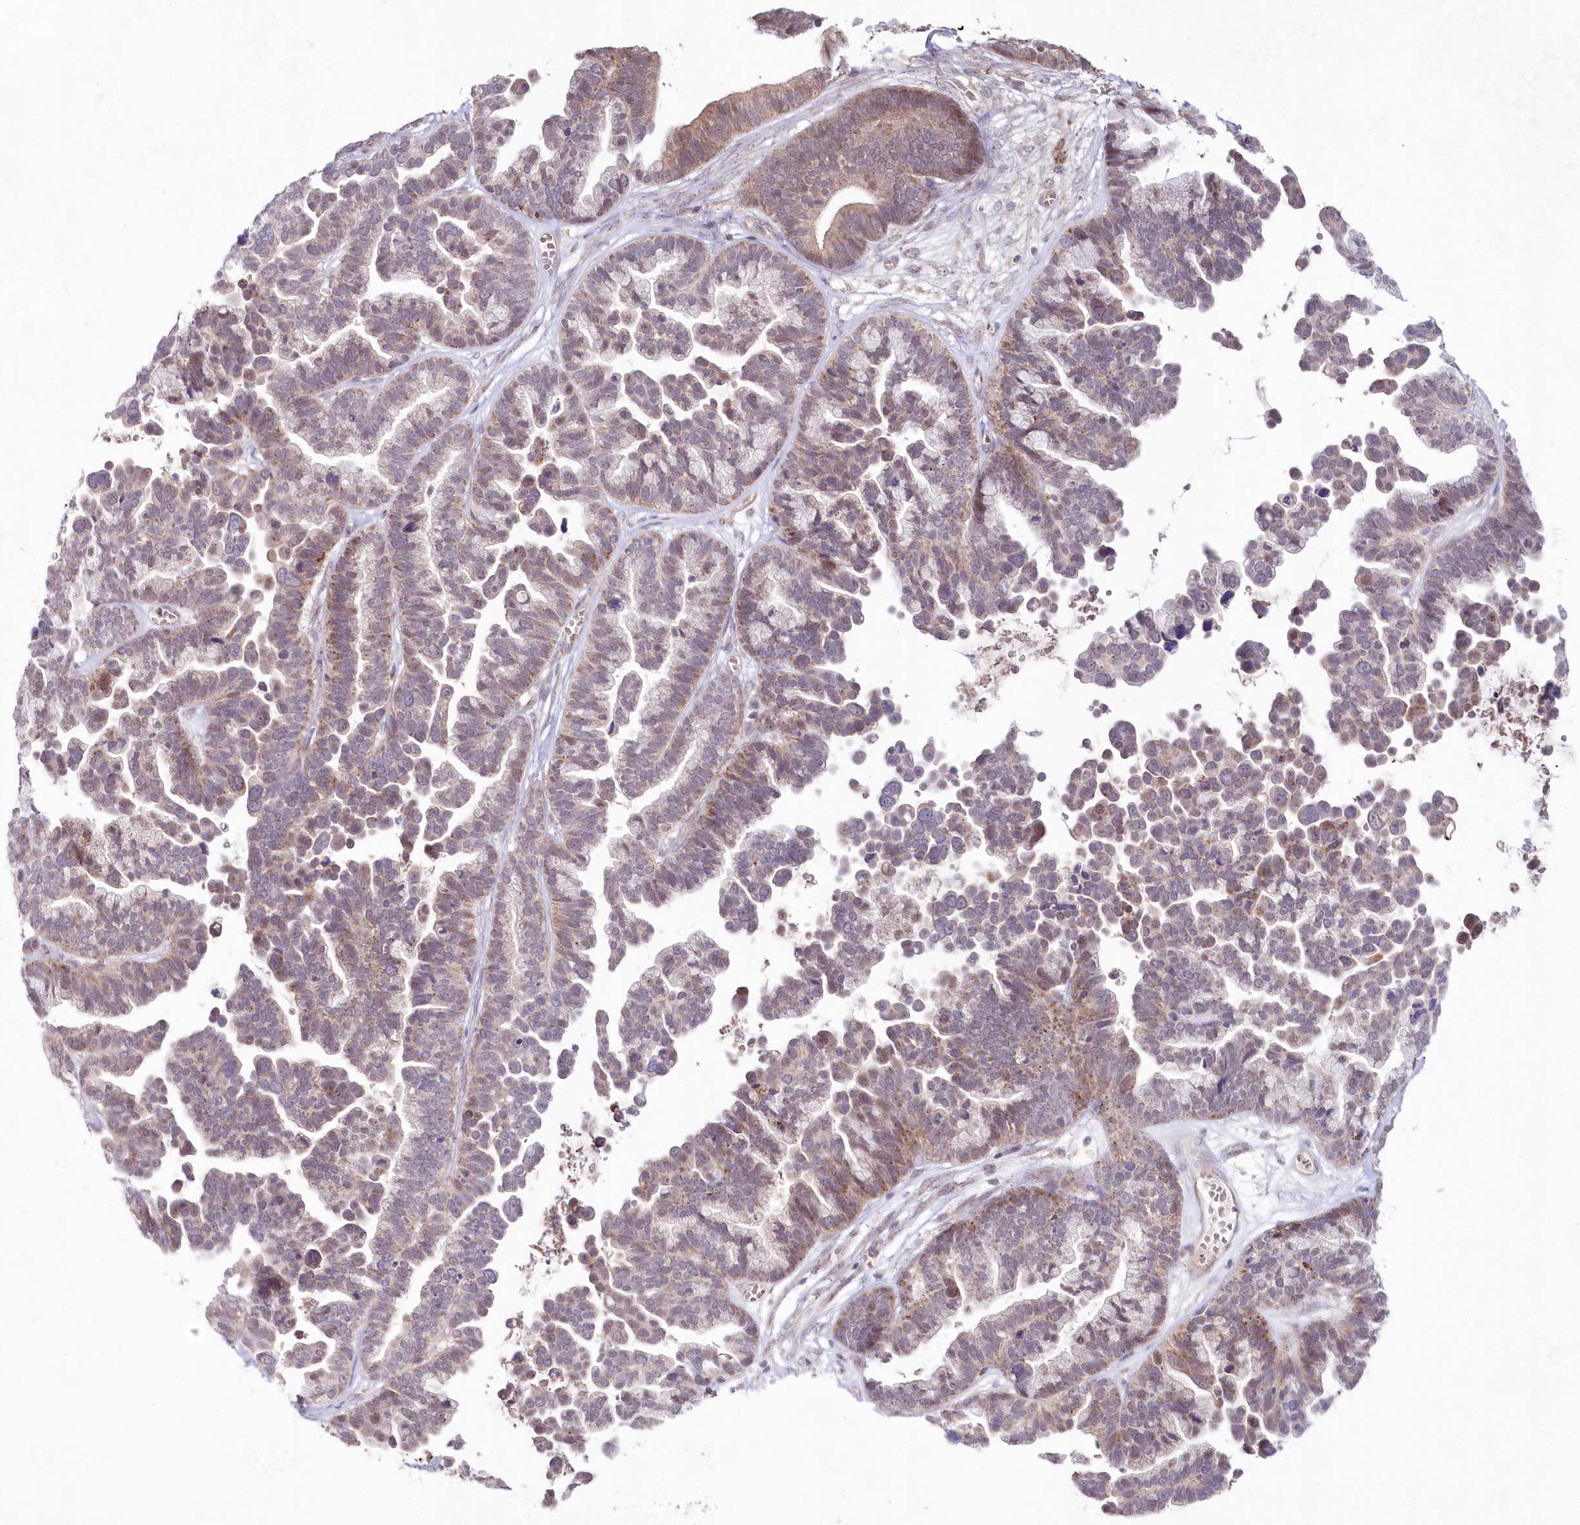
{"staining": {"intensity": "weak", "quantity": "<25%", "location": "cytoplasmic/membranous"}, "tissue": "ovarian cancer", "cell_type": "Tumor cells", "image_type": "cancer", "snomed": [{"axis": "morphology", "description": "Cystadenocarcinoma, serous, NOS"}, {"axis": "topography", "description": "Ovary"}], "caption": "Photomicrograph shows no significant protein expression in tumor cells of ovarian serous cystadenocarcinoma.", "gene": "IMPA1", "patient": {"sex": "female", "age": 56}}